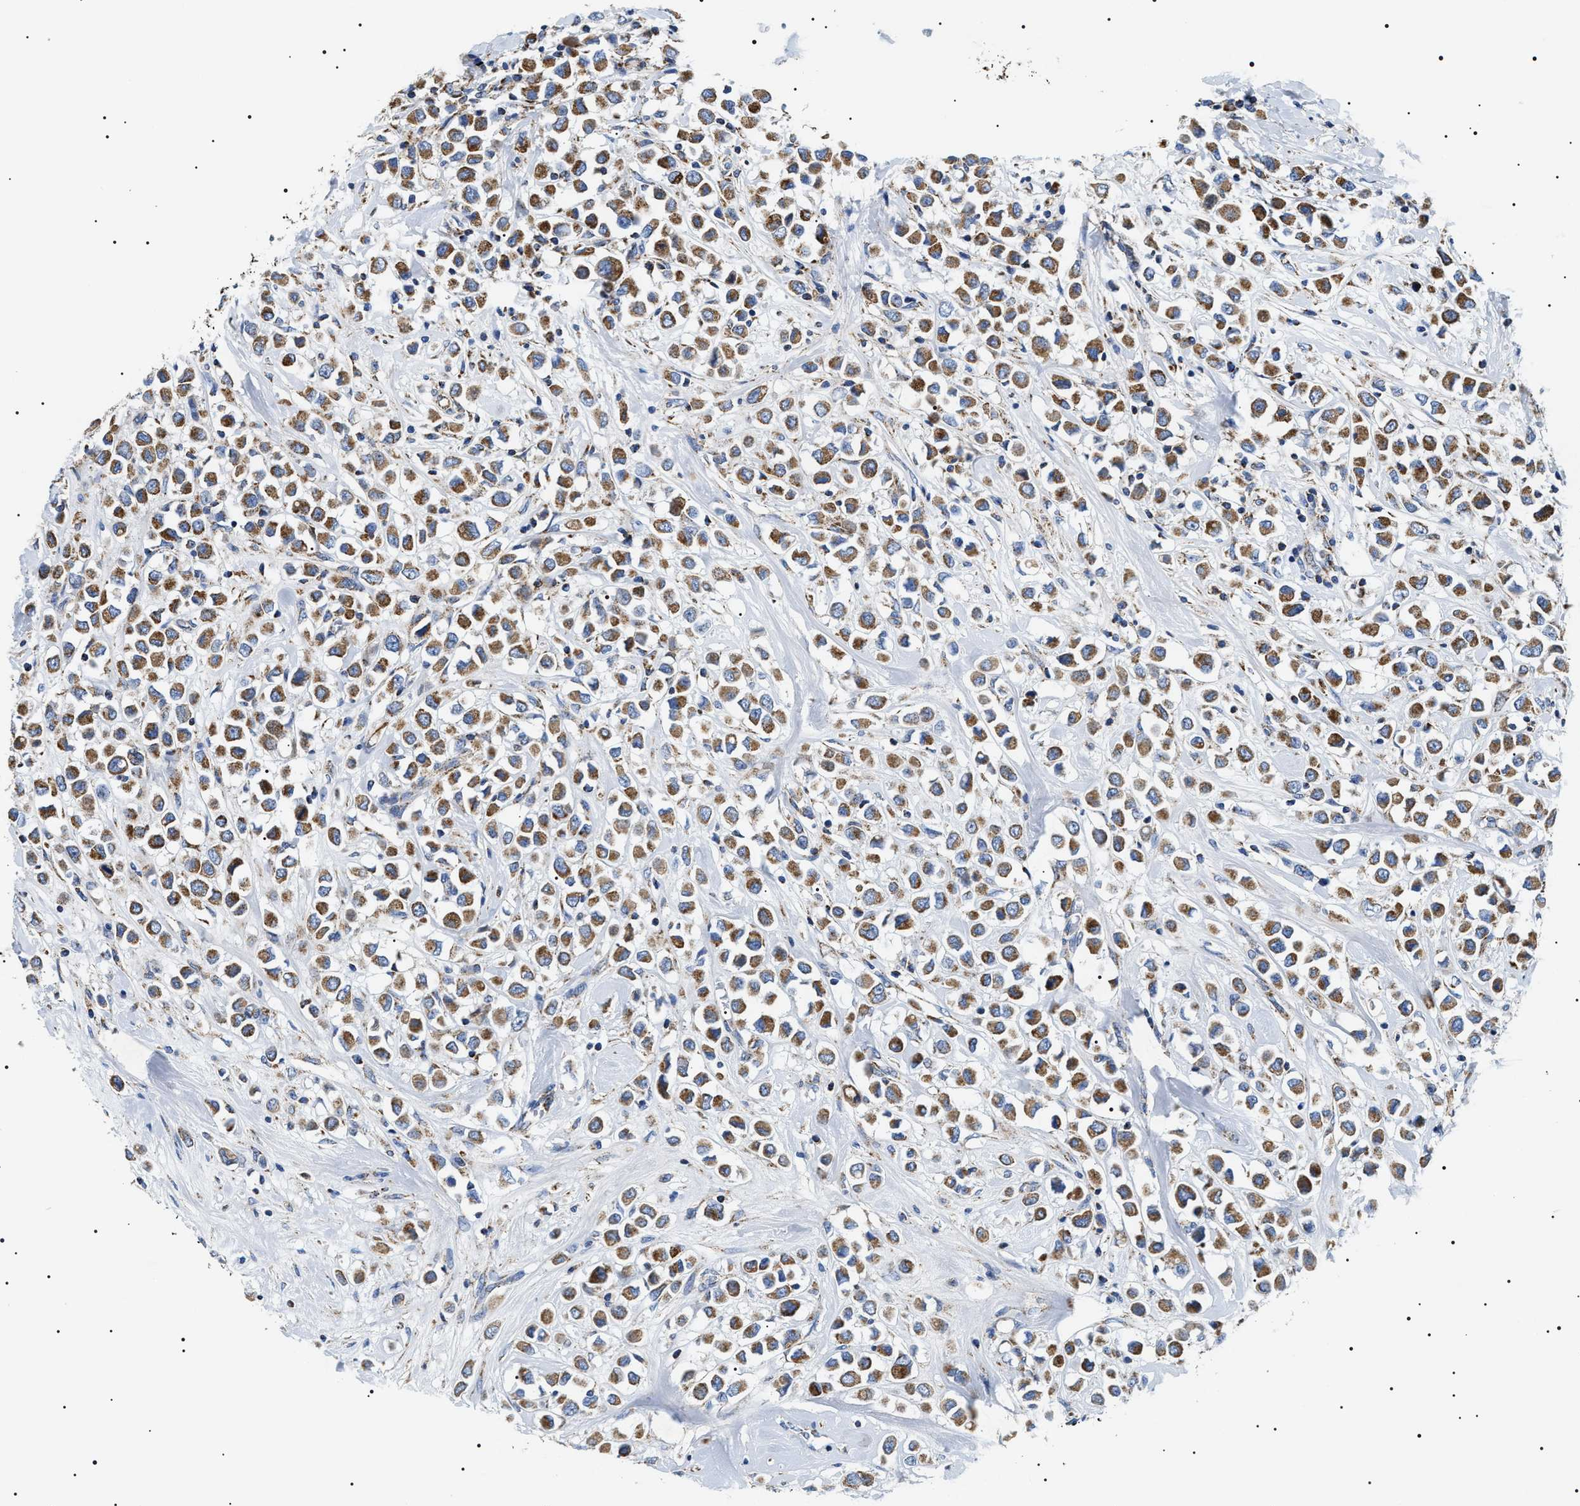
{"staining": {"intensity": "moderate", "quantity": ">75%", "location": "cytoplasmic/membranous"}, "tissue": "breast cancer", "cell_type": "Tumor cells", "image_type": "cancer", "snomed": [{"axis": "morphology", "description": "Duct carcinoma"}, {"axis": "topography", "description": "Breast"}], "caption": "The immunohistochemical stain labels moderate cytoplasmic/membranous expression in tumor cells of breast cancer (infiltrating ductal carcinoma) tissue.", "gene": "OXSM", "patient": {"sex": "female", "age": 61}}